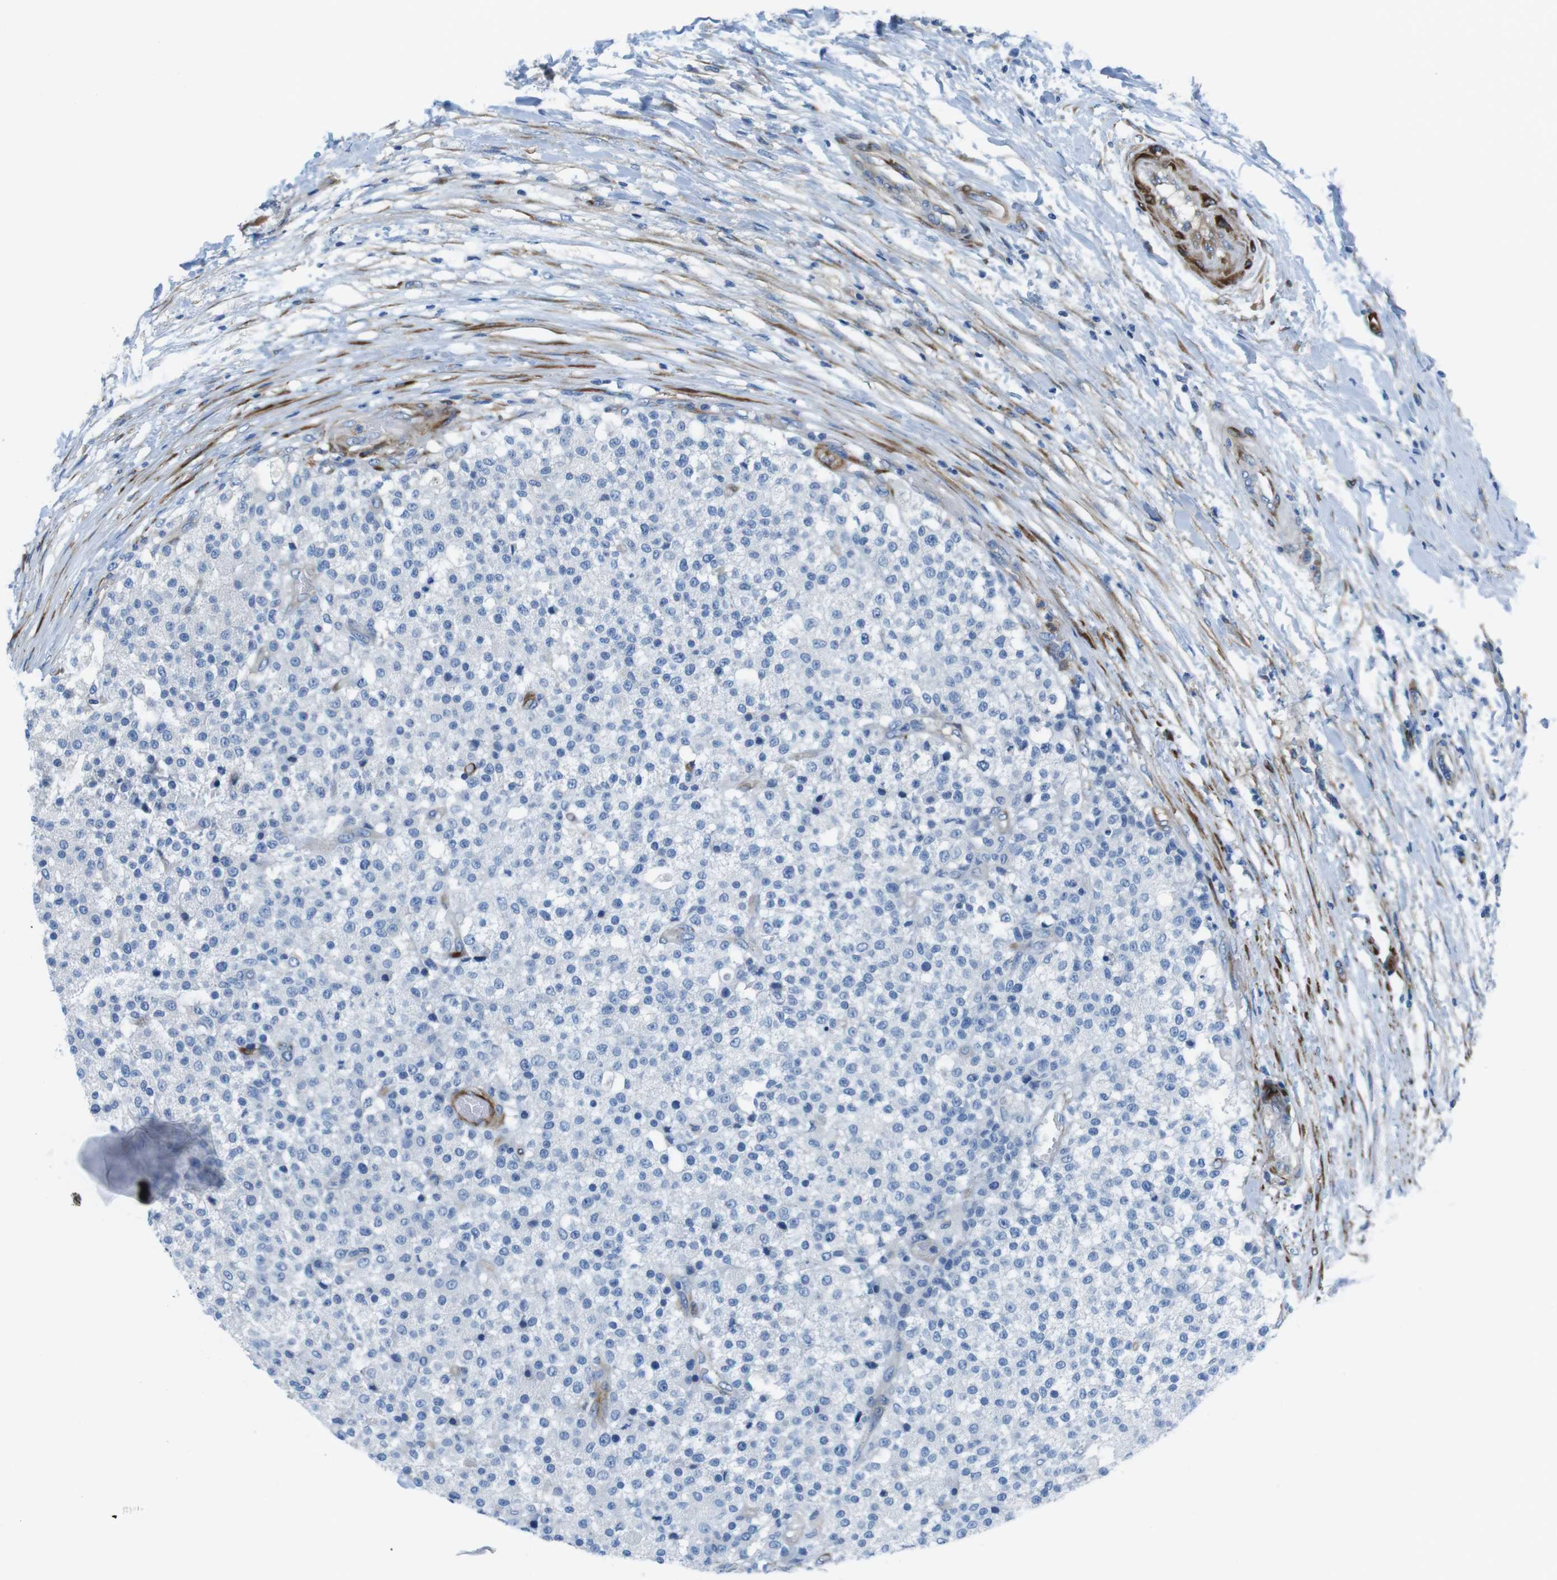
{"staining": {"intensity": "negative", "quantity": "none", "location": "none"}, "tissue": "testis cancer", "cell_type": "Tumor cells", "image_type": "cancer", "snomed": [{"axis": "morphology", "description": "Seminoma, NOS"}, {"axis": "topography", "description": "Testis"}], "caption": "Testis cancer was stained to show a protein in brown. There is no significant positivity in tumor cells.", "gene": "EMP2", "patient": {"sex": "male", "age": 59}}